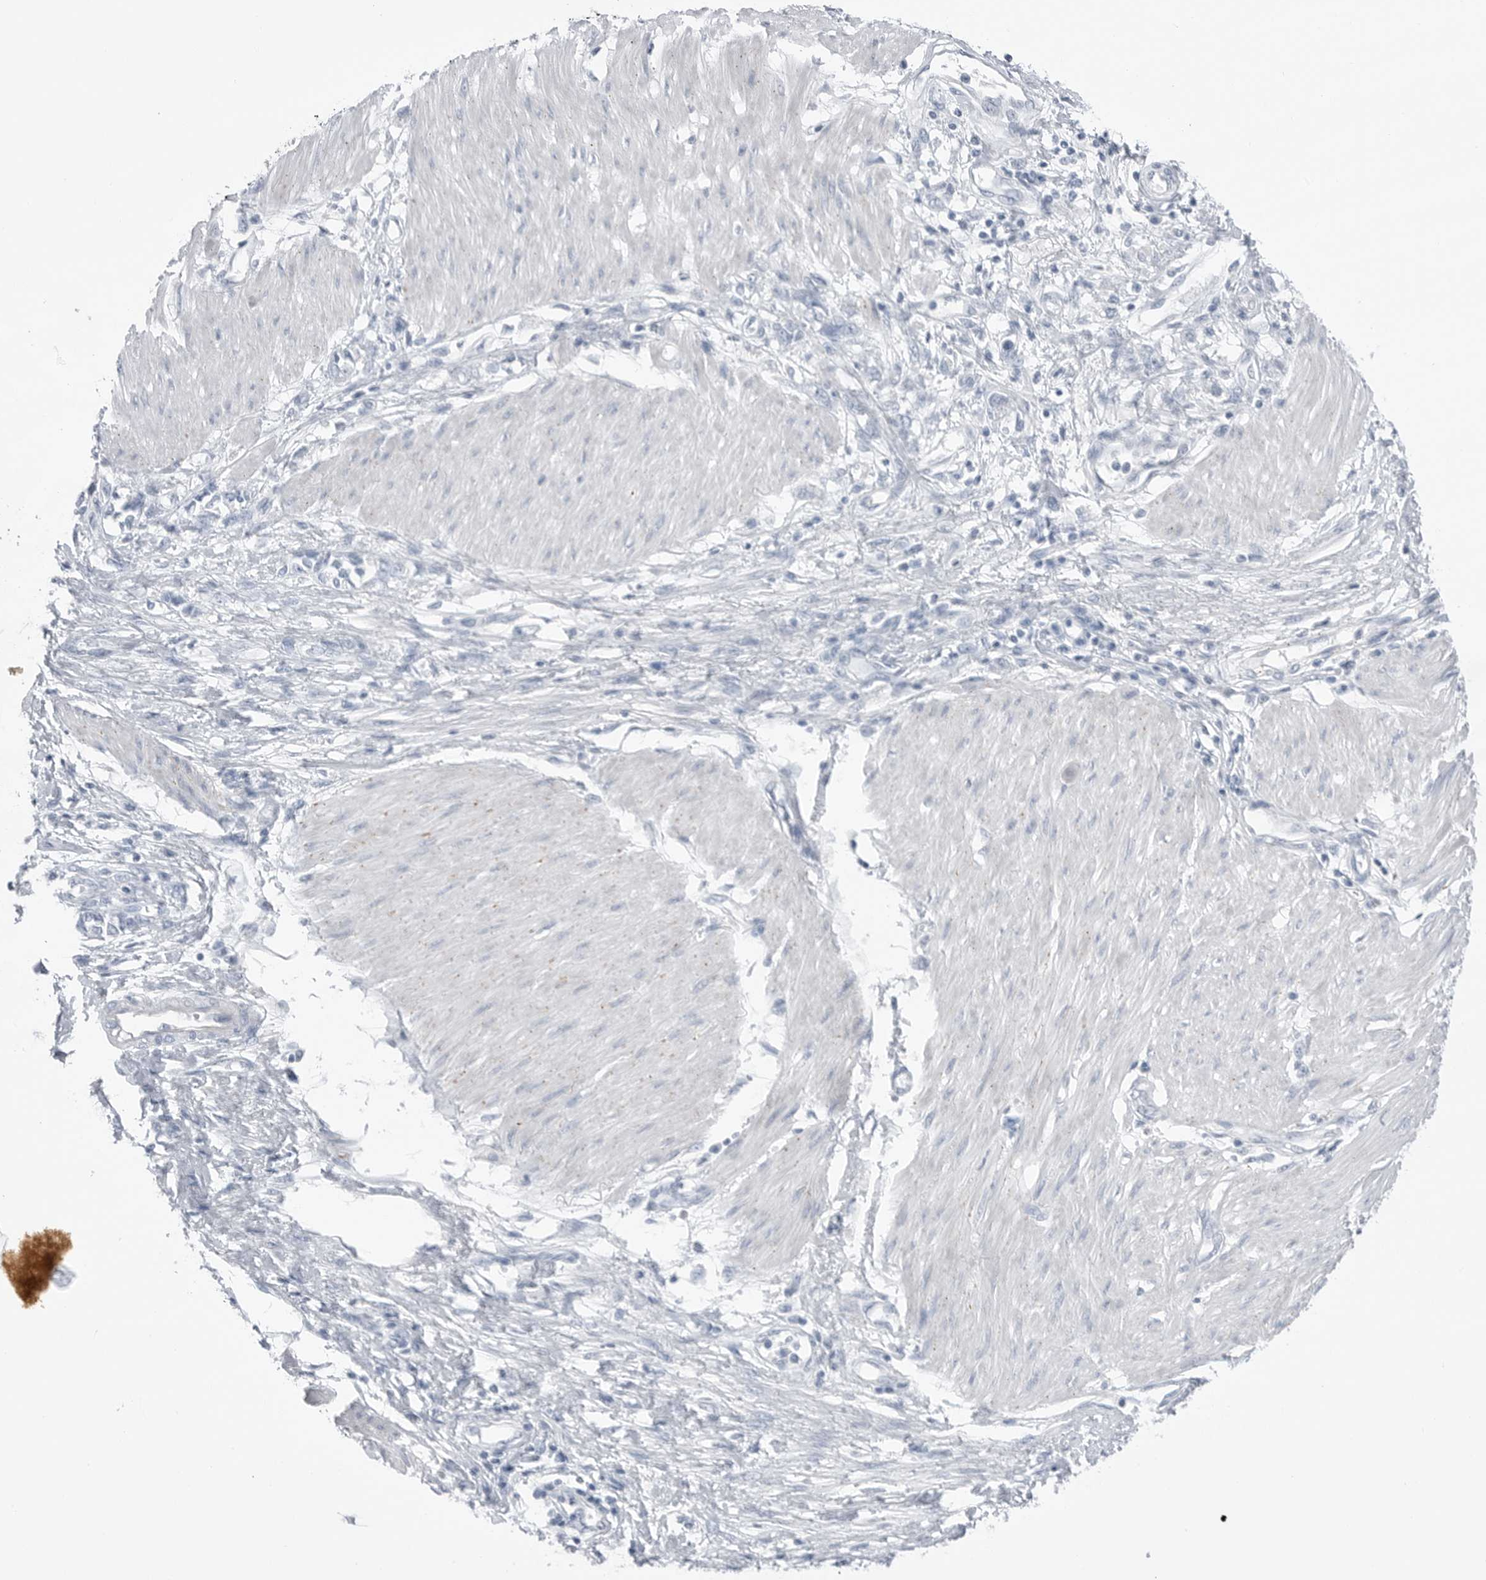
{"staining": {"intensity": "negative", "quantity": "none", "location": "none"}, "tissue": "stomach cancer", "cell_type": "Tumor cells", "image_type": "cancer", "snomed": [{"axis": "morphology", "description": "Adenocarcinoma, NOS"}, {"axis": "topography", "description": "Stomach"}], "caption": "A micrograph of stomach cancer stained for a protein displays no brown staining in tumor cells.", "gene": "ABHD12", "patient": {"sex": "female", "age": 76}}